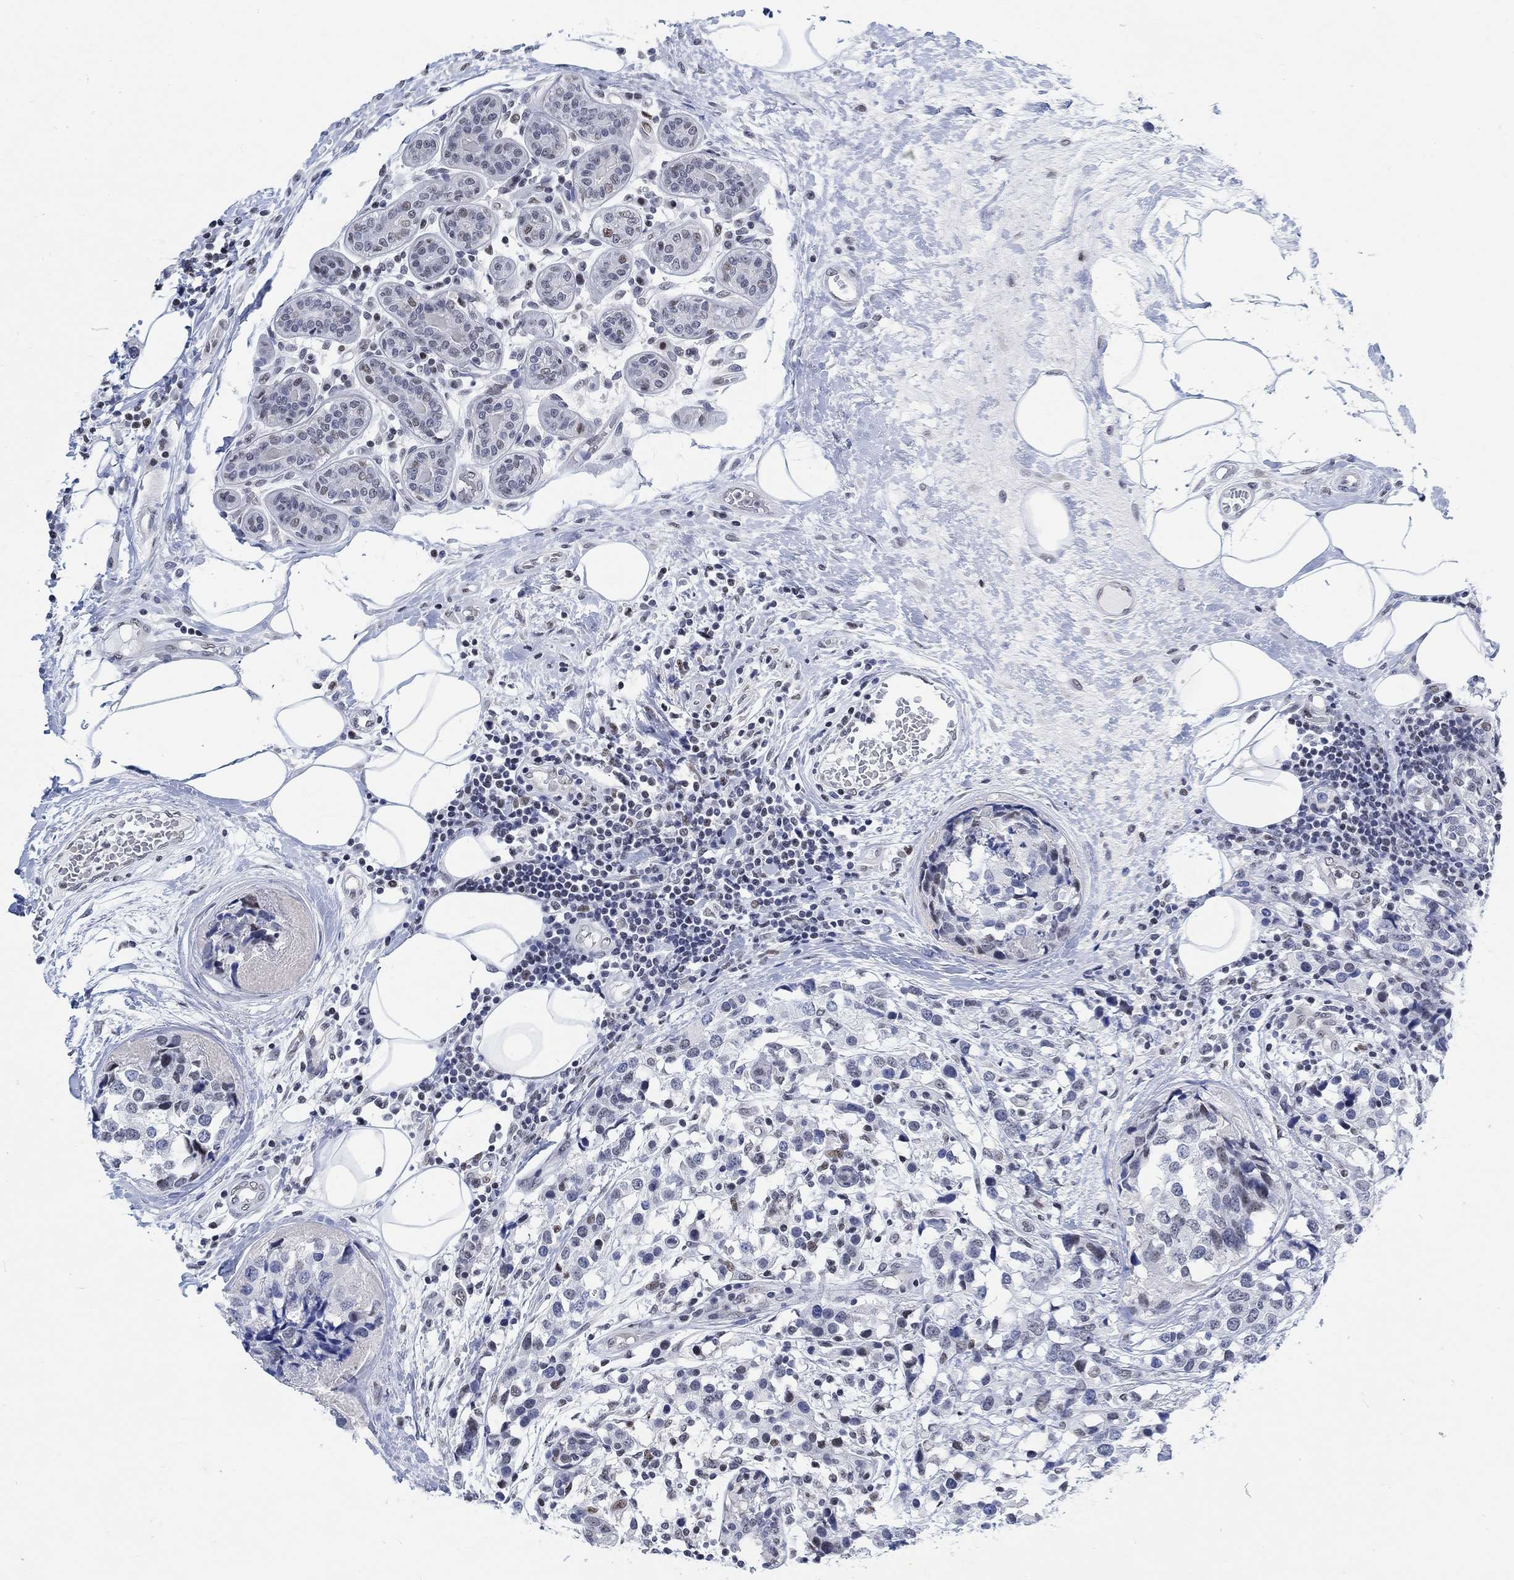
{"staining": {"intensity": "negative", "quantity": "none", "location": "none"}, "tissue": "breast cancer", "cell_type": "Tumor cells", "image_type": "cancer", "snomed": [{"axis": "morphology", "description": "Lobular carcinoma"}, {"axis": "topography", "description": "Breast"}], "caption": "Photomicrograph shows no protein staining in tumor cells of breast cancer tissue. The staining is performed using DAB brown chromogen with nuclei counter-stained in using hematoxylin.", "gene": "KCNH8", "patient": {"sex": "female", "age": 59}}